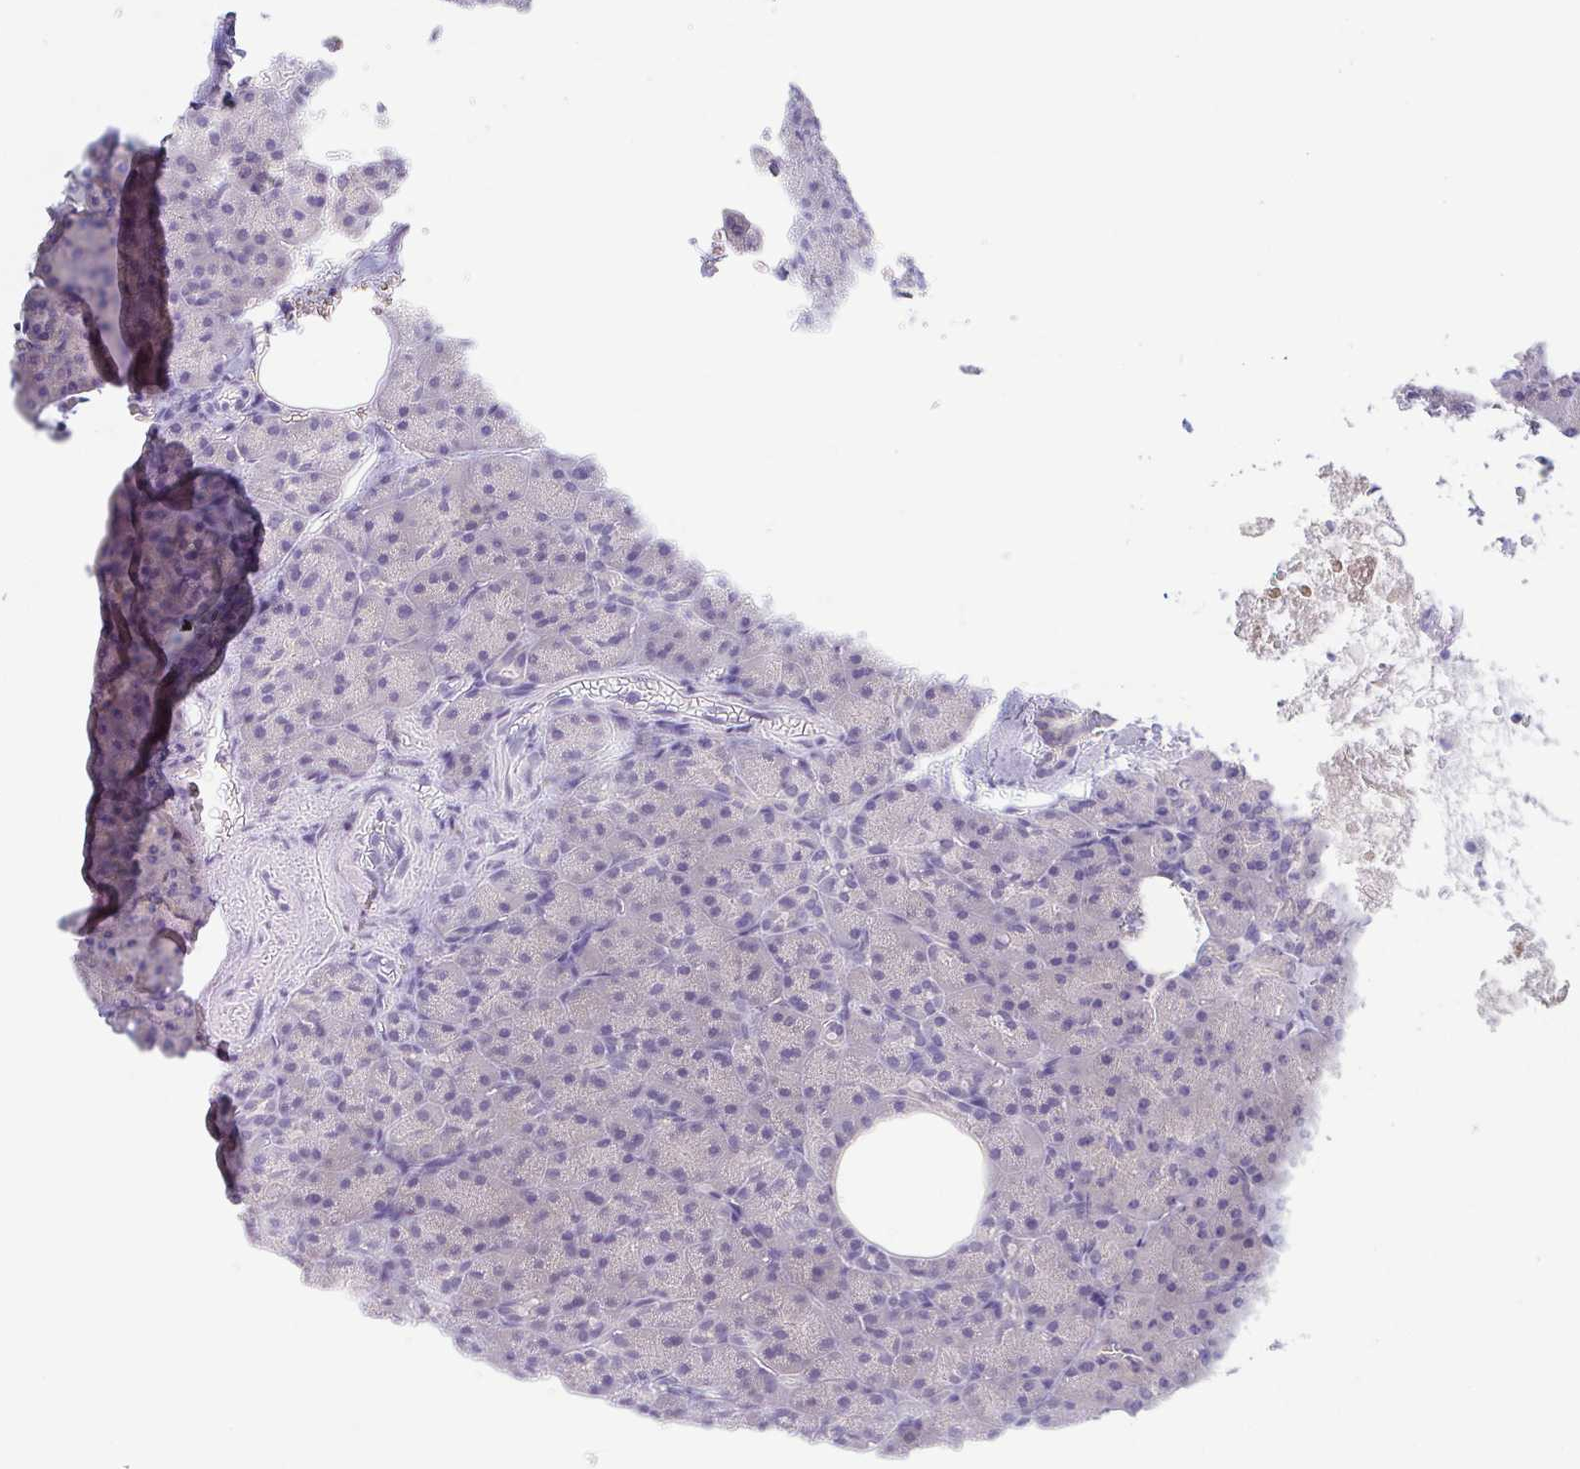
{"staining": {"intensity": "negative", "quantity": "none", "location": "none"}, "tissue": "pancreas", "cell_type": "Exocrine glandular cells", "image_type": "normal", "snomed": [{"axis": "morphology", "description": "Normal tissue, NOS"}, {"axis": "topography", "description": "Pancreas"}], "caption": "Human pancreas stained for a protein using IHC demonstrates no staining in exocrine glandular cells.", "gene": "FABP3", "patient": {"sex": "female", "age": 74}}